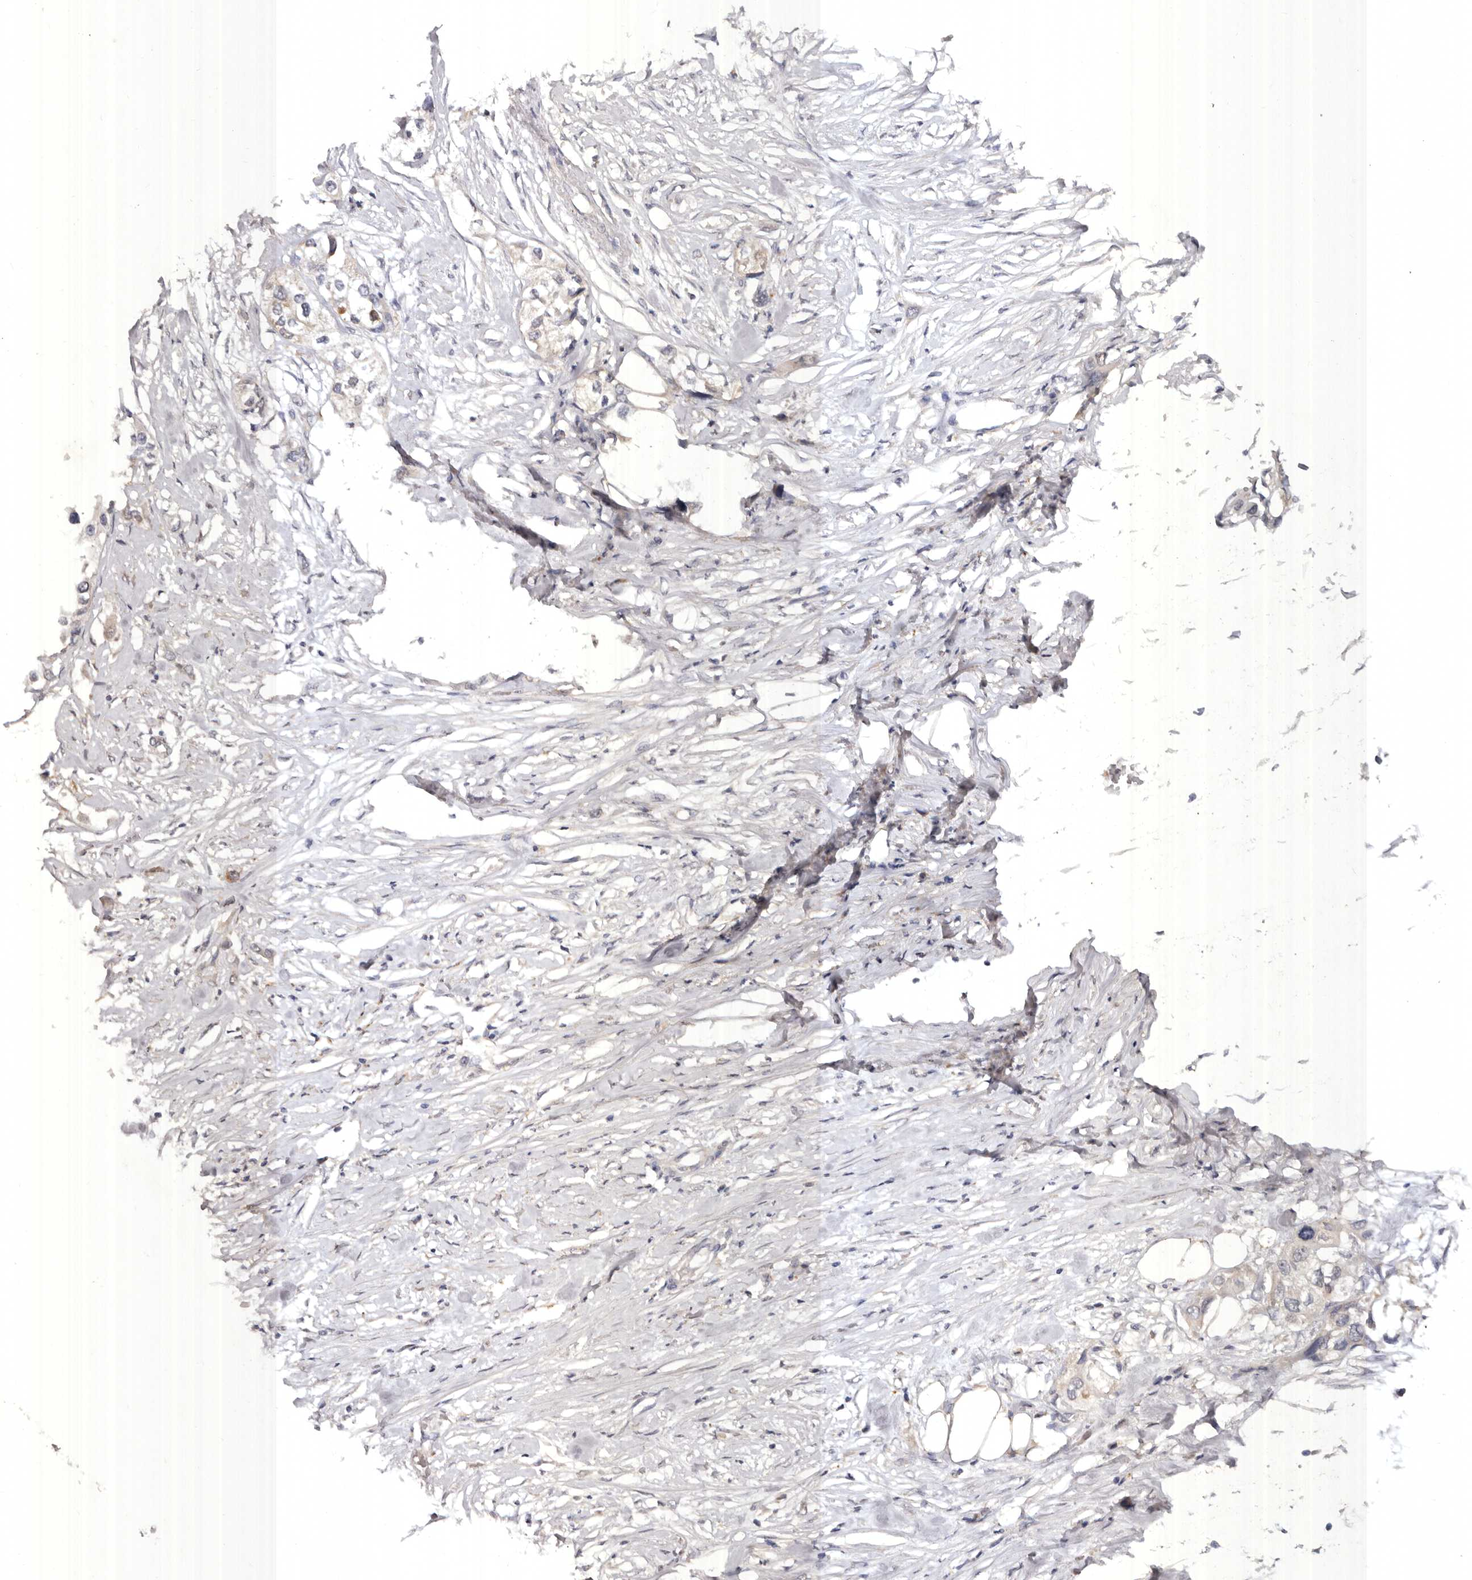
{"staining": {"intensity": "negative", "quantity": "none", "location": "none"}, "tissue": "urothelial cancer", "cell_type": "Tumor cells", "image_type": "cancer", "snomed": [{"axis": "morphology", "description": "Urothelial carcinoma, High grade"}, {"axis": "topography", "description": "Urinary bladder"}], "caption": "This photomicrograph is of urothelial carcinoma (high-grade) stained with immunohistochemistry to label a protein in brown with the nuclei are counter-stained blue. There is no positivity in tumor cells. The staining is performed using DAB brown chromogen with nuclei counter-stained in using hematoxylin.", "gene": "EDEM1", "patient": {"sex": "male", "age": 64}}